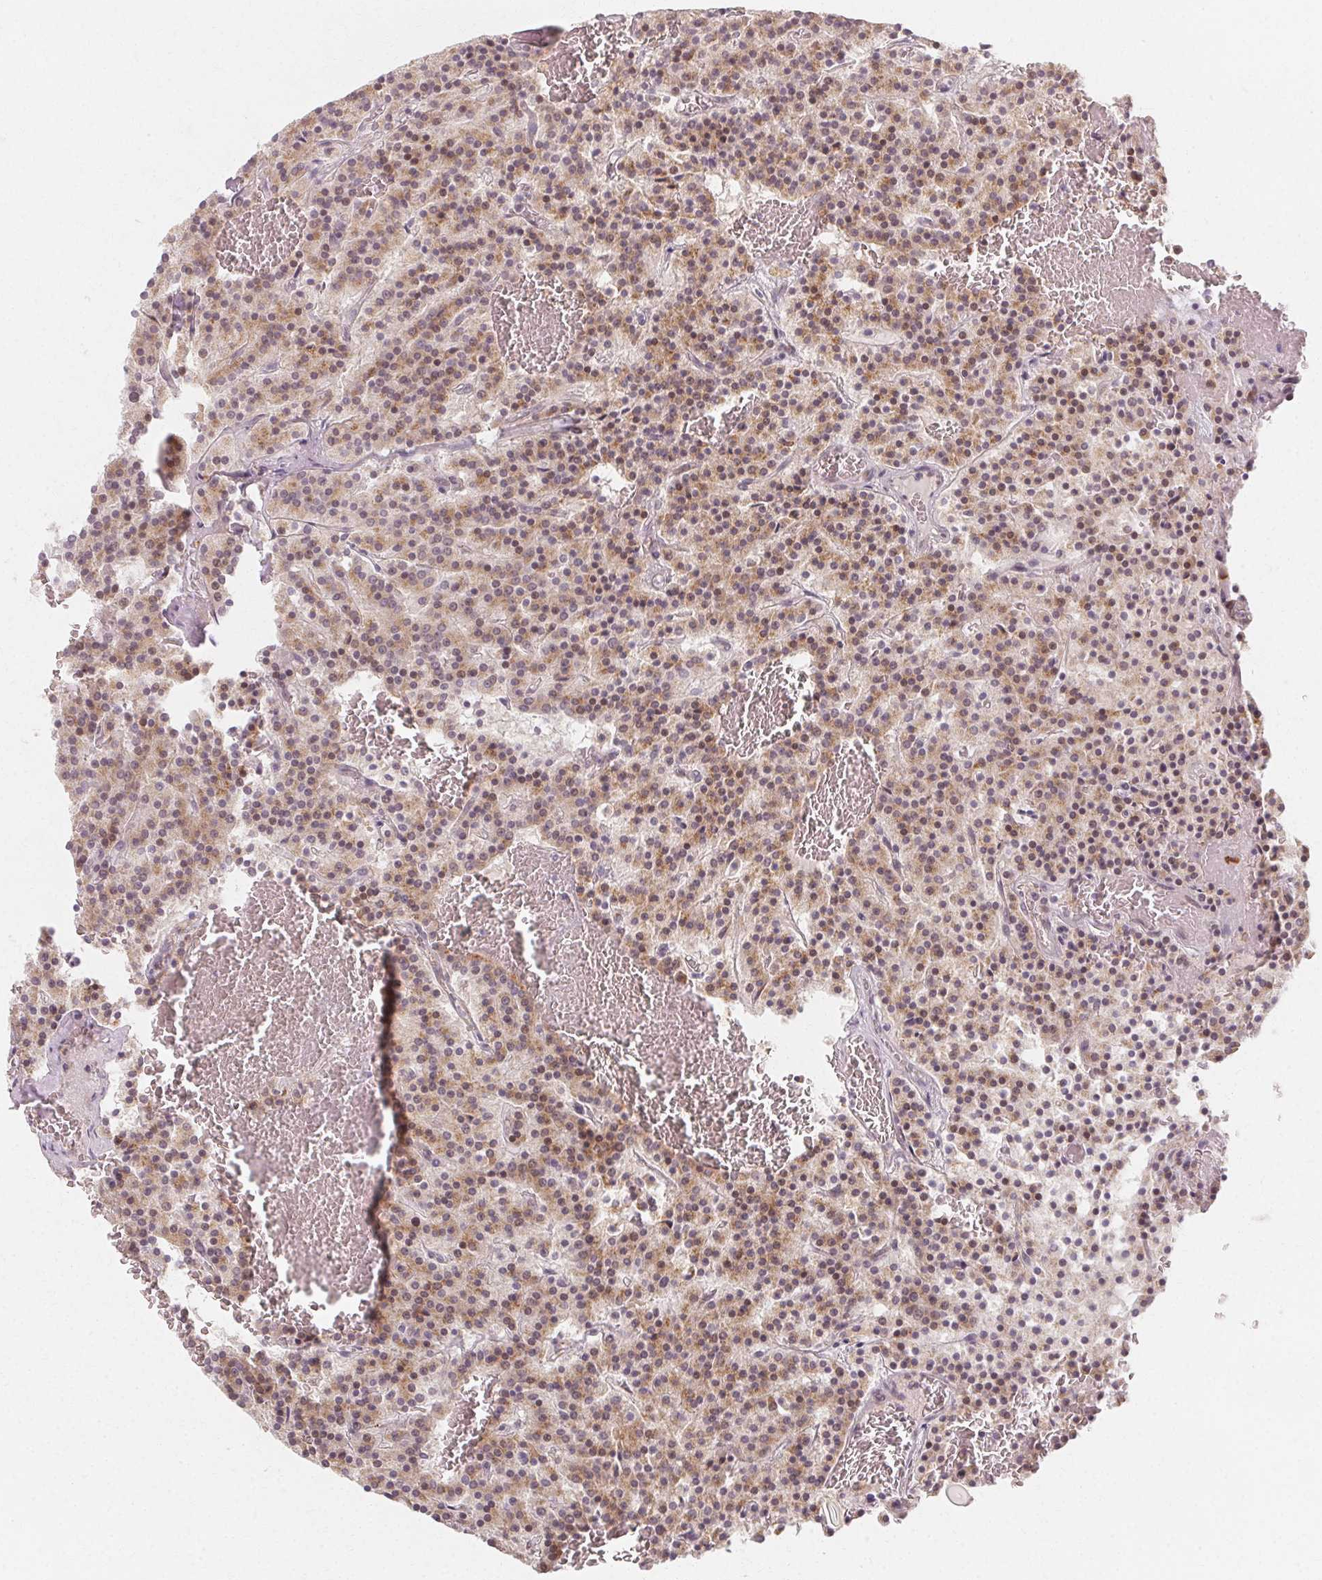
{"staining": {"intensity": "weak", "quantity": ">75%", "location": "cytoplasmic/membranous,nuclear"}, "tissue": "carcinoid", "cell_type": "Tumor cells", "image_type": "cancer", "snomed": [{"axis": "morphology", "description": "Carcinoid, malignant, NOS"}, {"axis": "topography", "description": "Lung"}], "caption": "The histopathology image exhibits a brown stain indicating the presence of a protein in the cytoplasmic/membranous and nuclear of tumor cells in carcinoid (malignant).", "gene": "CLCNKB", "patient": {"sex": "male", "age": 70}}